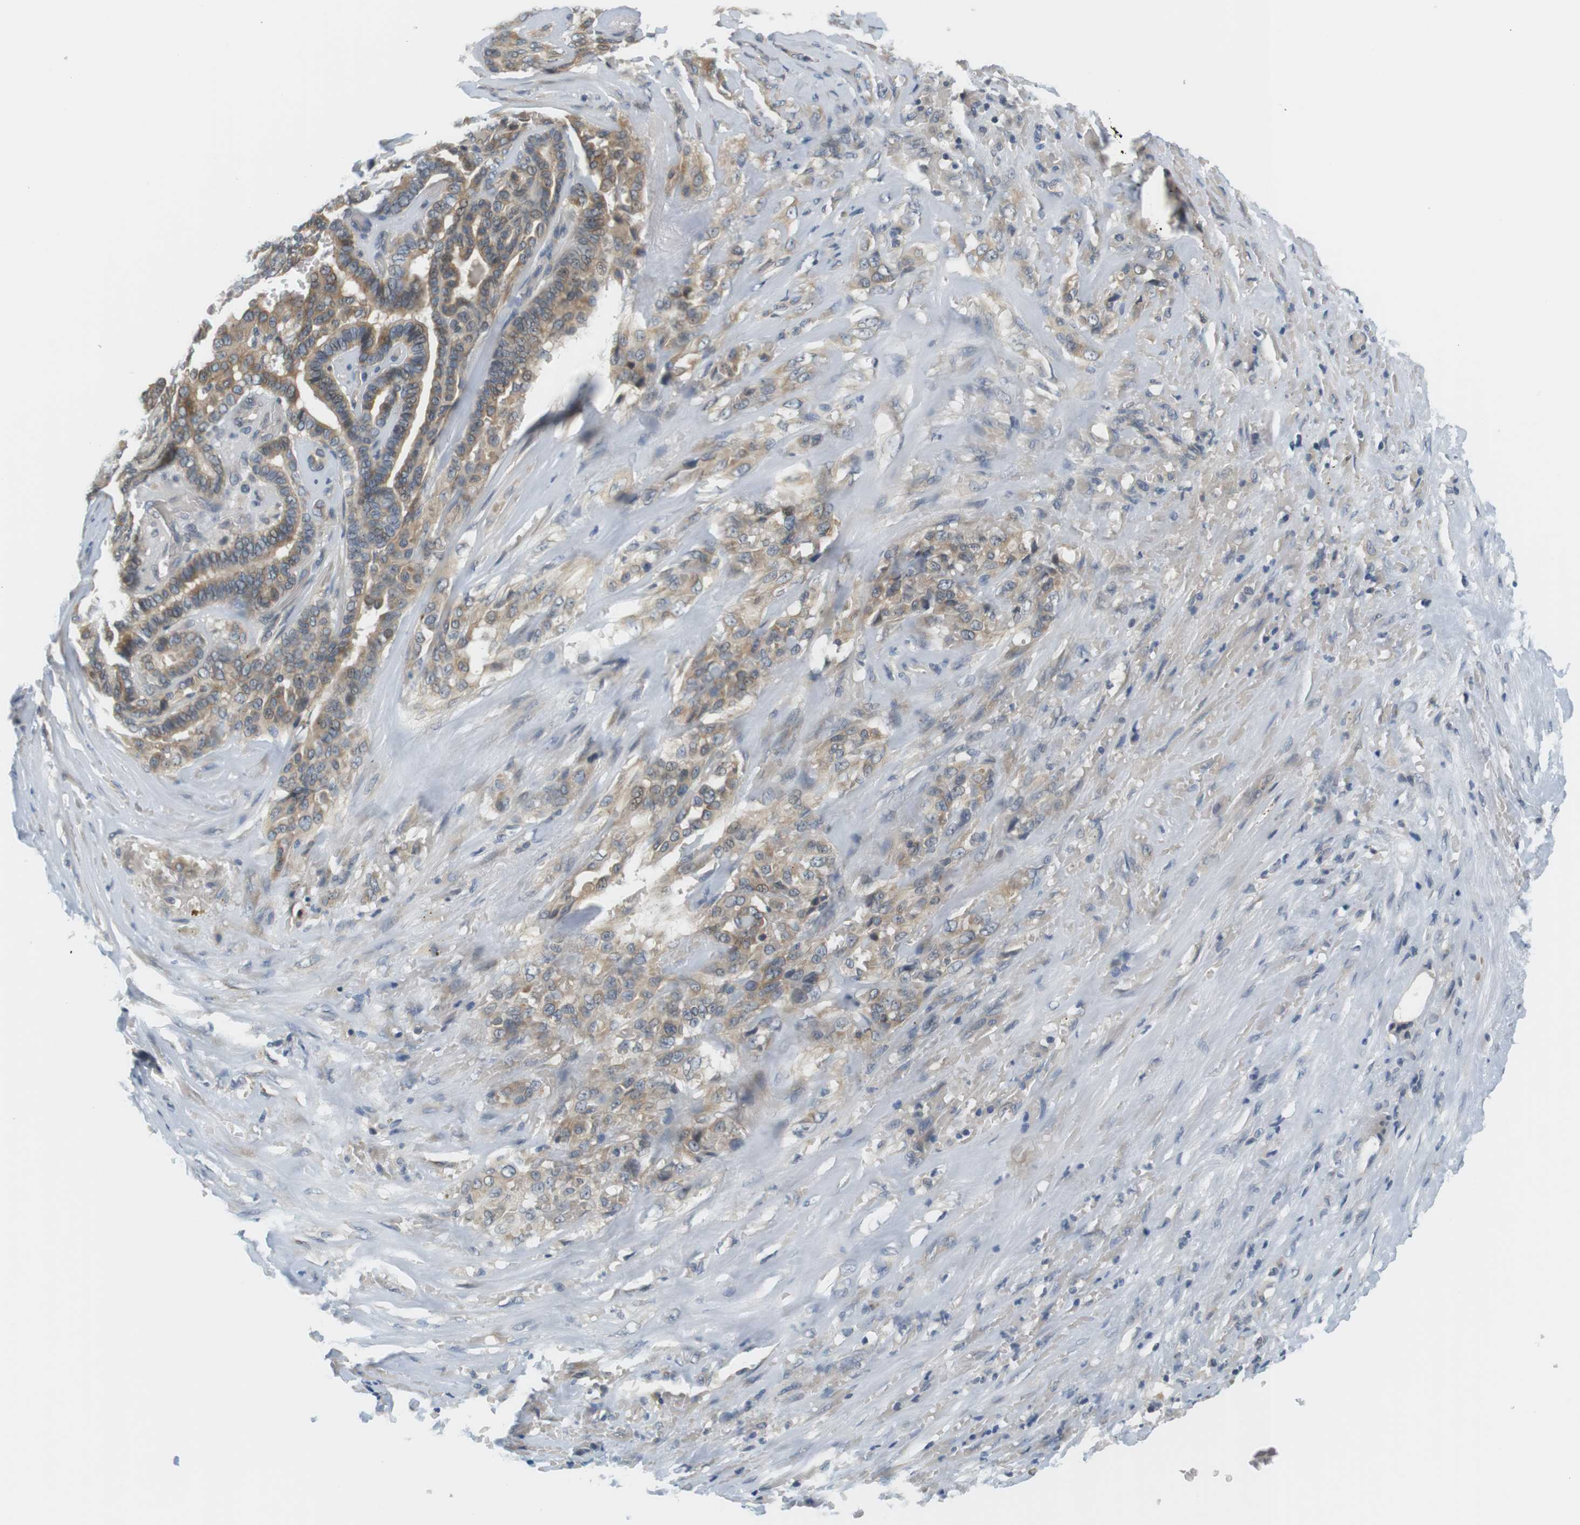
{"staining": {"intensity": "moderate", "quantity": ">75%", "location": "cytoplasmic/membranous"}, "tissue": "thyroid gland", "cell_type": "Glandular cells", "image_type": "normal", "snomed": [{"axis": "morphology", "description": "Normal tissue, NOS"}, {"axis": "topography", "description": "Thyroid gland"}], "caption": "Thyroid gland stained with DAB (3,3'-diaminobenzidine) immunohistochemistry (IHC) exhibits medium levels of moderate cytoplasmic/membranous staining in about >75% of glandular cells.", "gene": "WNT7A", "patient": {"sex": "male", "age": 61}}